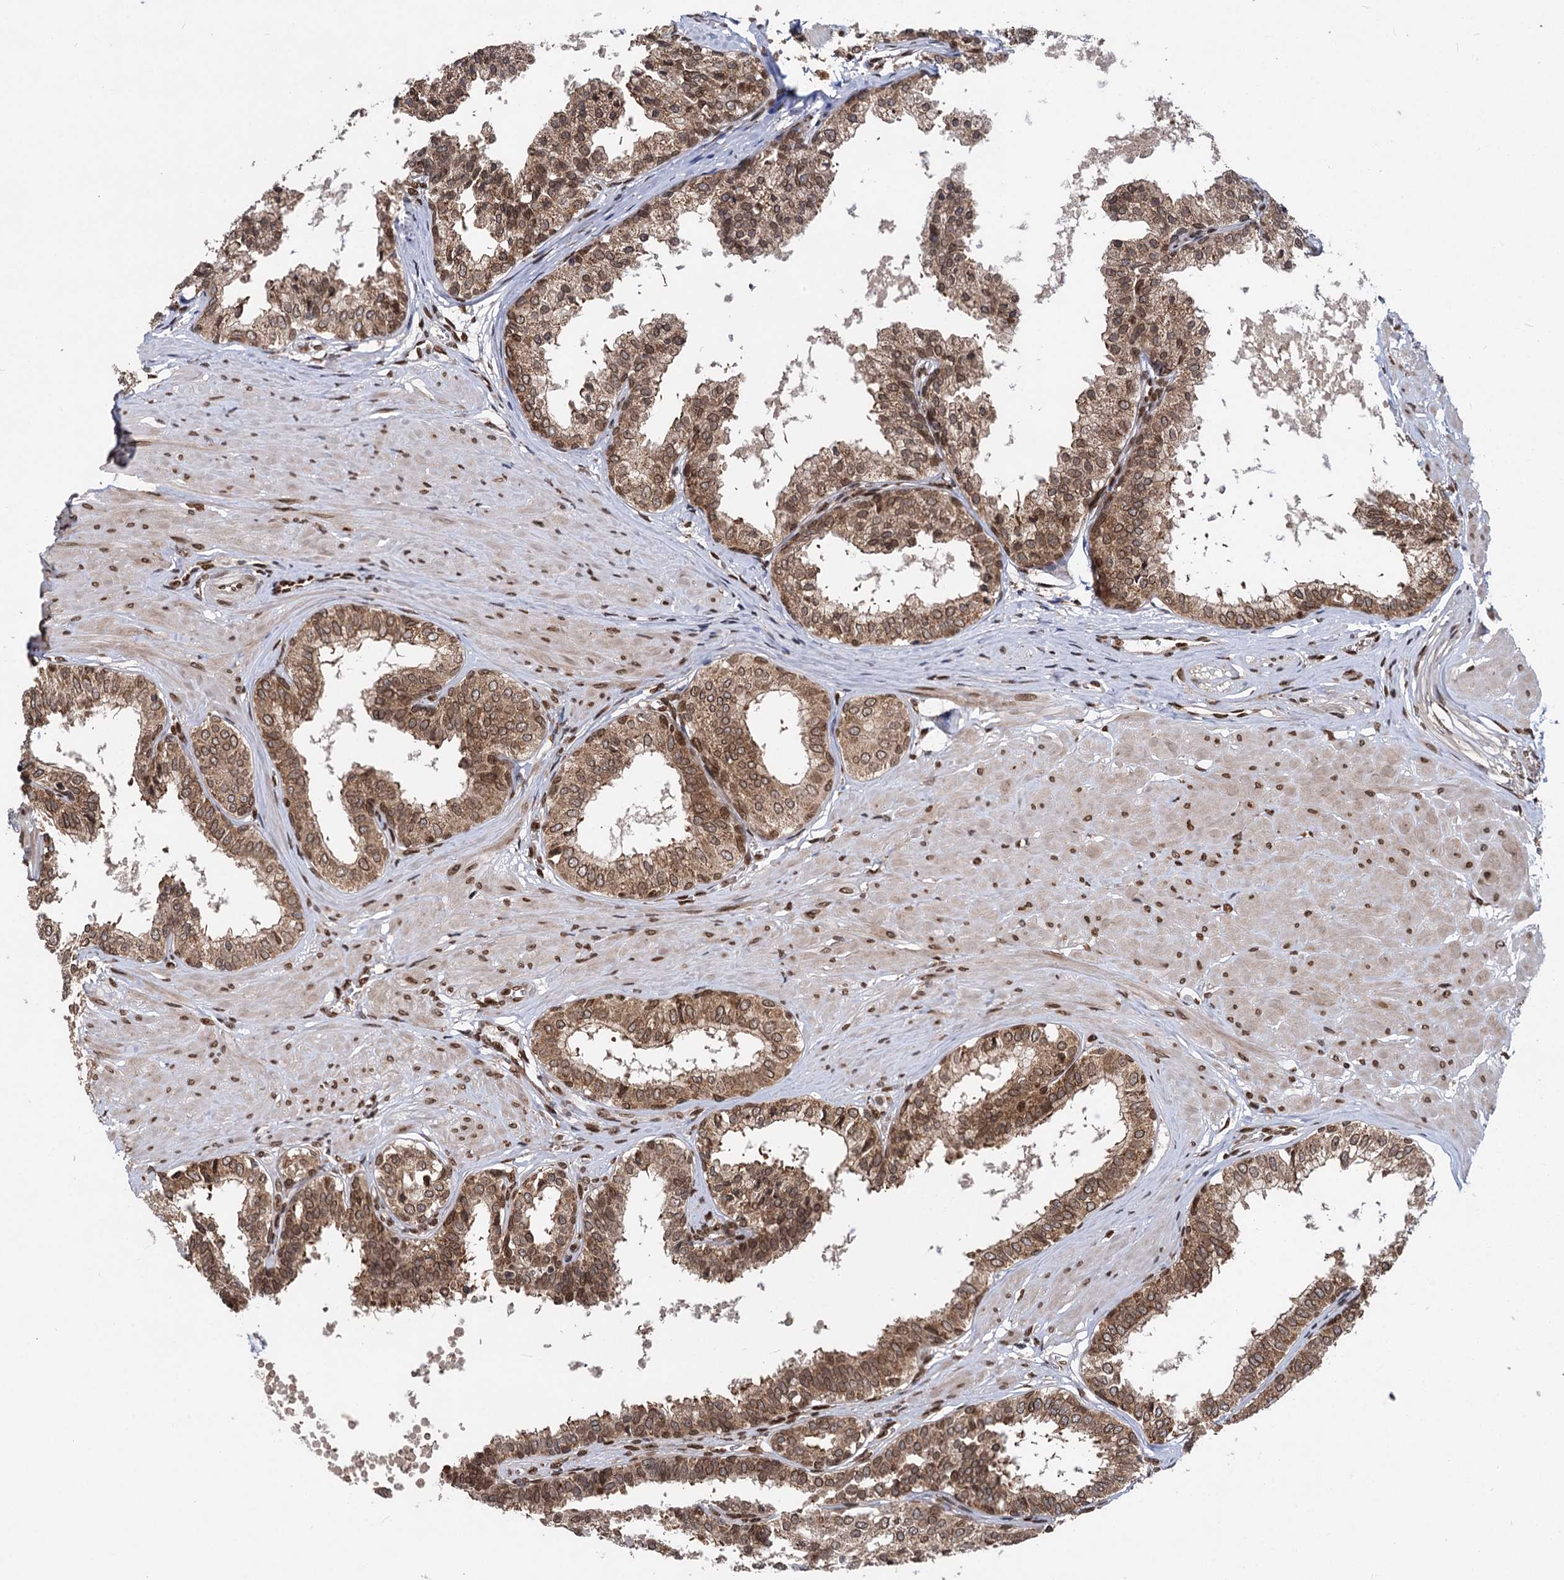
{"staining": {"intensity": "moderate", "quantity": "25%-75%", "location": "cytoplasmic/membranous,nuclear"}, "tissue": "prostate", "cell_type": "Glandular cells", "image_type": "normal", "snomed": [{"axis": "morphology", "description": "Normal tissue, NOS"}, {"axis": "topography", "description": "Prostate"}], "caption": "The histopathology image reveals staining of normal prostate, revealing moderate cytoplasmic/membranous,nuclear protein expression (brown color) within glandular cells. (IHC, brightfield microscopy, high magnification).", "gene": "MESD", "patient": {"sex": "male", "age": 48}}